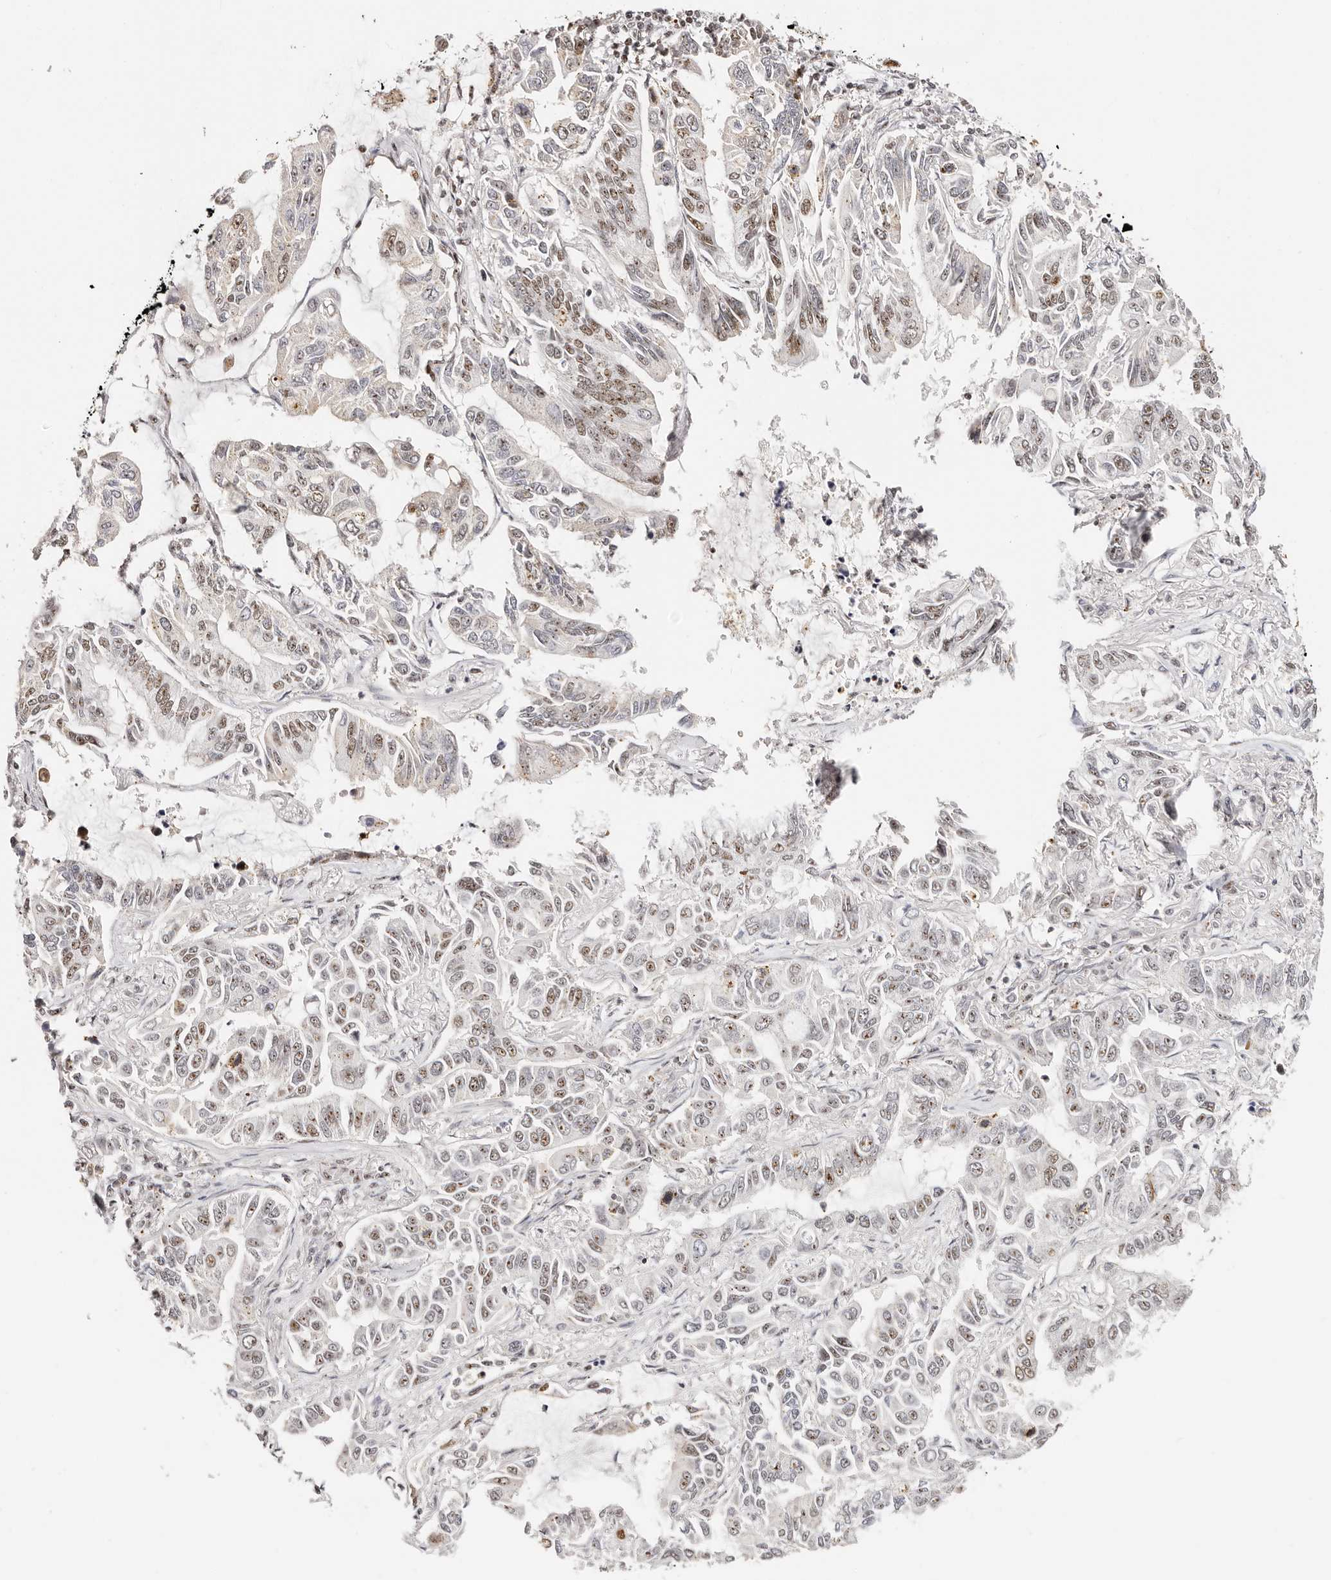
{"staining": {"intensity": "weak", "quantity": "<25%", "location": "nuclear"}, "tissue": "lung cancer", "cell_type": "Tumor cells", "image_type": "cancer", "snomed": [{"axis": "morphology", "description": "Adenocarcinoma, NOS"}, {"axis": "topography", "description": "Lung"}], "caption": "This is an IHC photomicrograph of adenocarcinoma (lung). There is no staining in tumor cells.", "gene": "IQGAP3", "patient": {"sex": "male", "age": 64}}